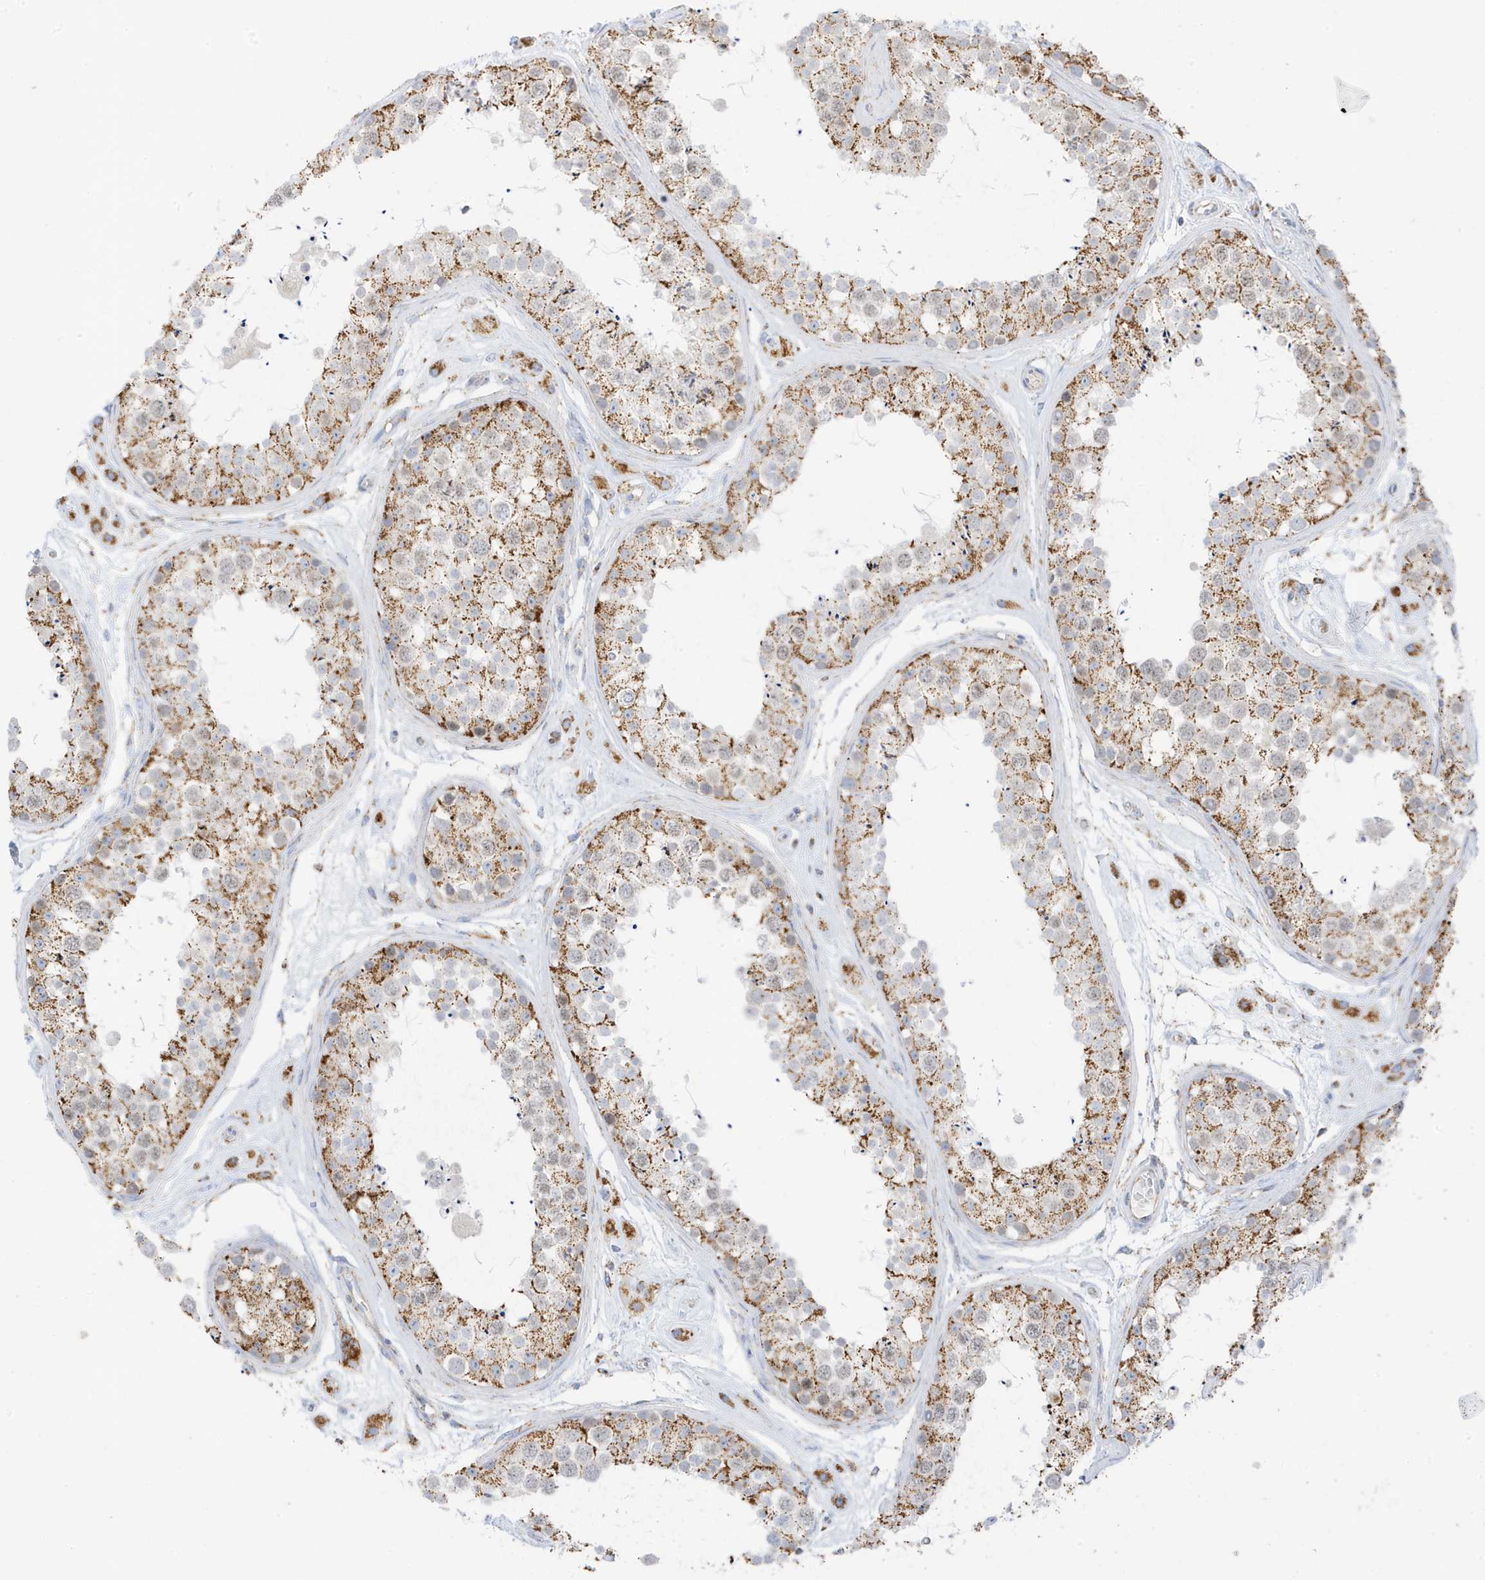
{"staining": {"intensity": "moderate", "quantity": "25%-75%", "location": "cytoplasmic/membranous"}, "tissue": "testis", "cell_type": "Cells in seminiferous ducts", "image_type": "normal", "snomed": [{"axis": "morphology", "description": "Normal tissue, NOS"}, {"axis": "topography", "description": "Testis"}], "caption": "Immunohistochemistry (IHC) histopathology image of benign testis: human testis stained using immunohistochemistry reveals medium levels of moderate protein expression localized specifically in the cytoplasmic/membranous of cells in seminiferous ducts, appearing as a cytoplasmic/membranous brown color.", "gene": "CAPN13", "patient": {"sex": "male", "age": 25}}